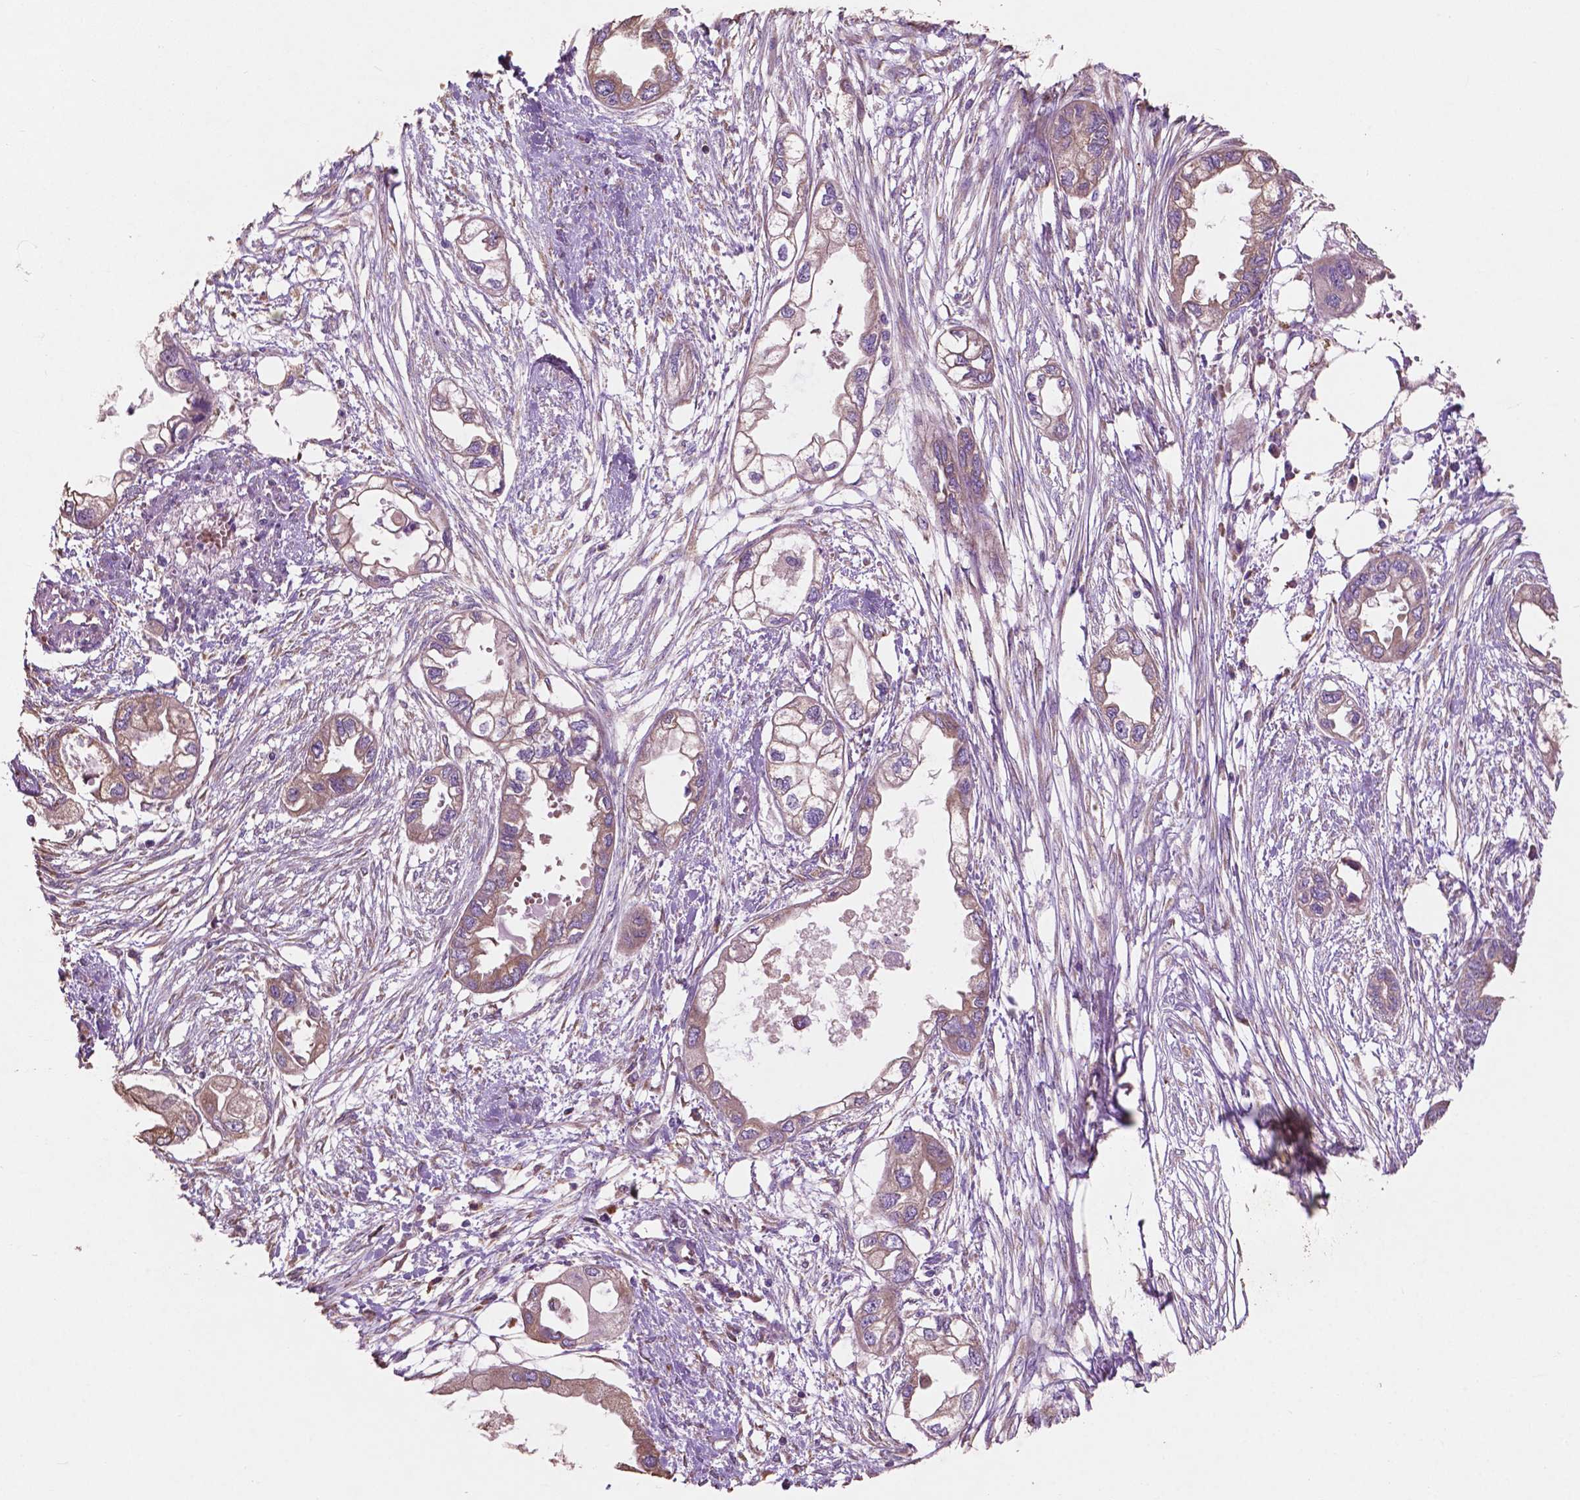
{"staining": {"intensity": "weak", "quantity": ">75%", "location": "cytoplasmic/membranous"}, "tissue": "endometrial cancer", "cell_type": "Tumor cells", "image_type": "cancer", "snomed": [{"axis": "morphology", "description": "Adenocarcinoma, NOS"}, {"axis": "morphology", "description": "Adenocarcinoma, metastatic, NOS"}, {"axis": "topography", "description": "Adipose tissue"}, {"axis": "topography", "description": "Endometrium"}], "caption": "DAB immunohistochemical staining of adenocarcinoma (endometrial) demonstrates weak cytoplasmic/membranous protein staining in about >75% of tumor cells.", "gene": "MBTPS1", "patient": {"sex": "female", "age": 67}}